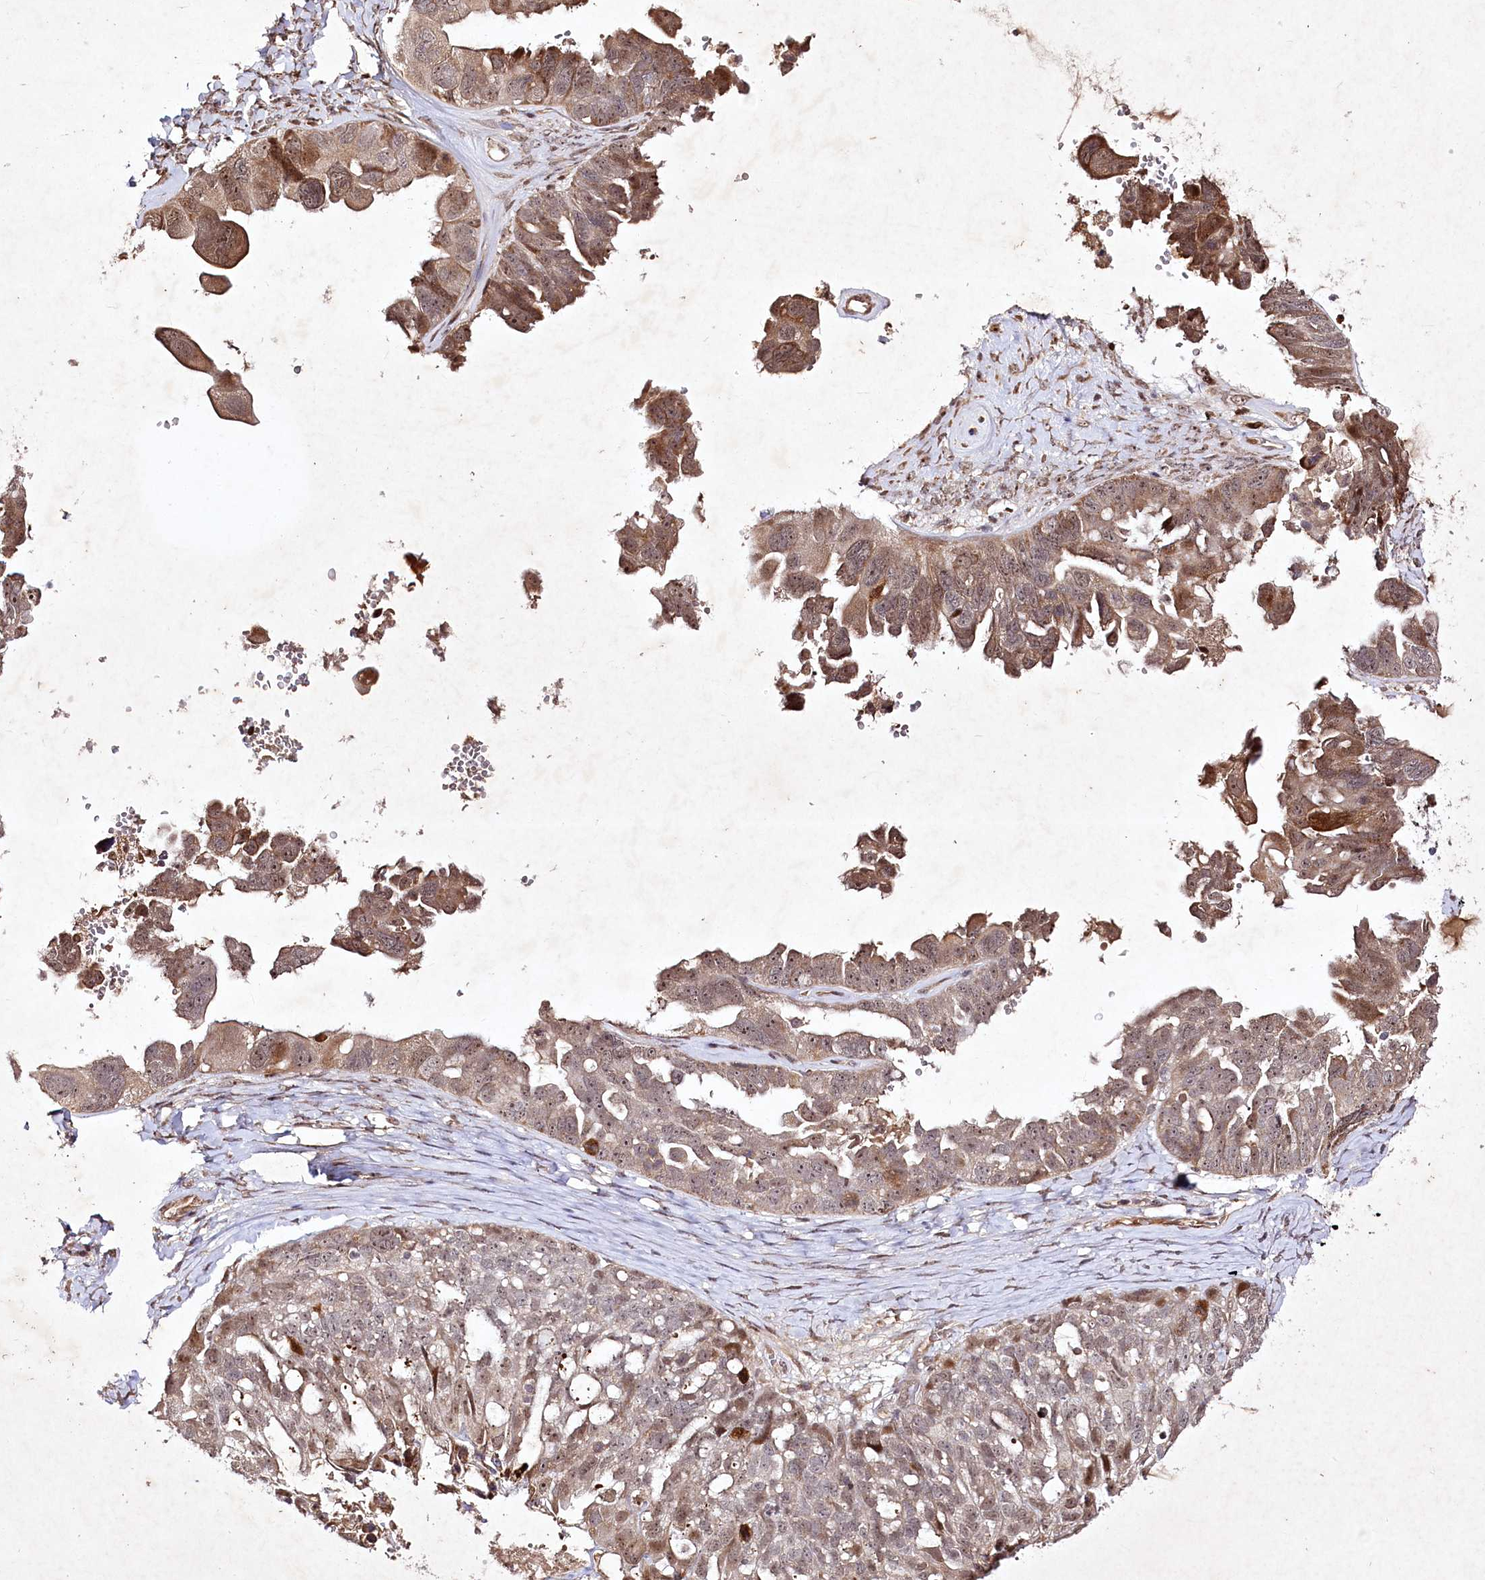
{"staining": {"intensity": "moderate", "quantity": "25%-75%", "location": "cytoplasmic/membranous,nuclear"}, "tissue": "ovarian cancer", "cell_type": "Tumor cells", "image_type": "cancer", "snomed": [{"axis": "morphology", "description": "Cystadenocarcinoma, serous, NOS"}, {"axis": "topography", "description": "Ovary"}], "caption": "Protein staining shows moderate cytoplasmic/membranous and nuclear expression in about 25%-75% of tumor cells in ovarian cancer (serous cystadenocarcinoma).", "gene": "DMP1", "patient": {"sex": "female", "age": 79}}